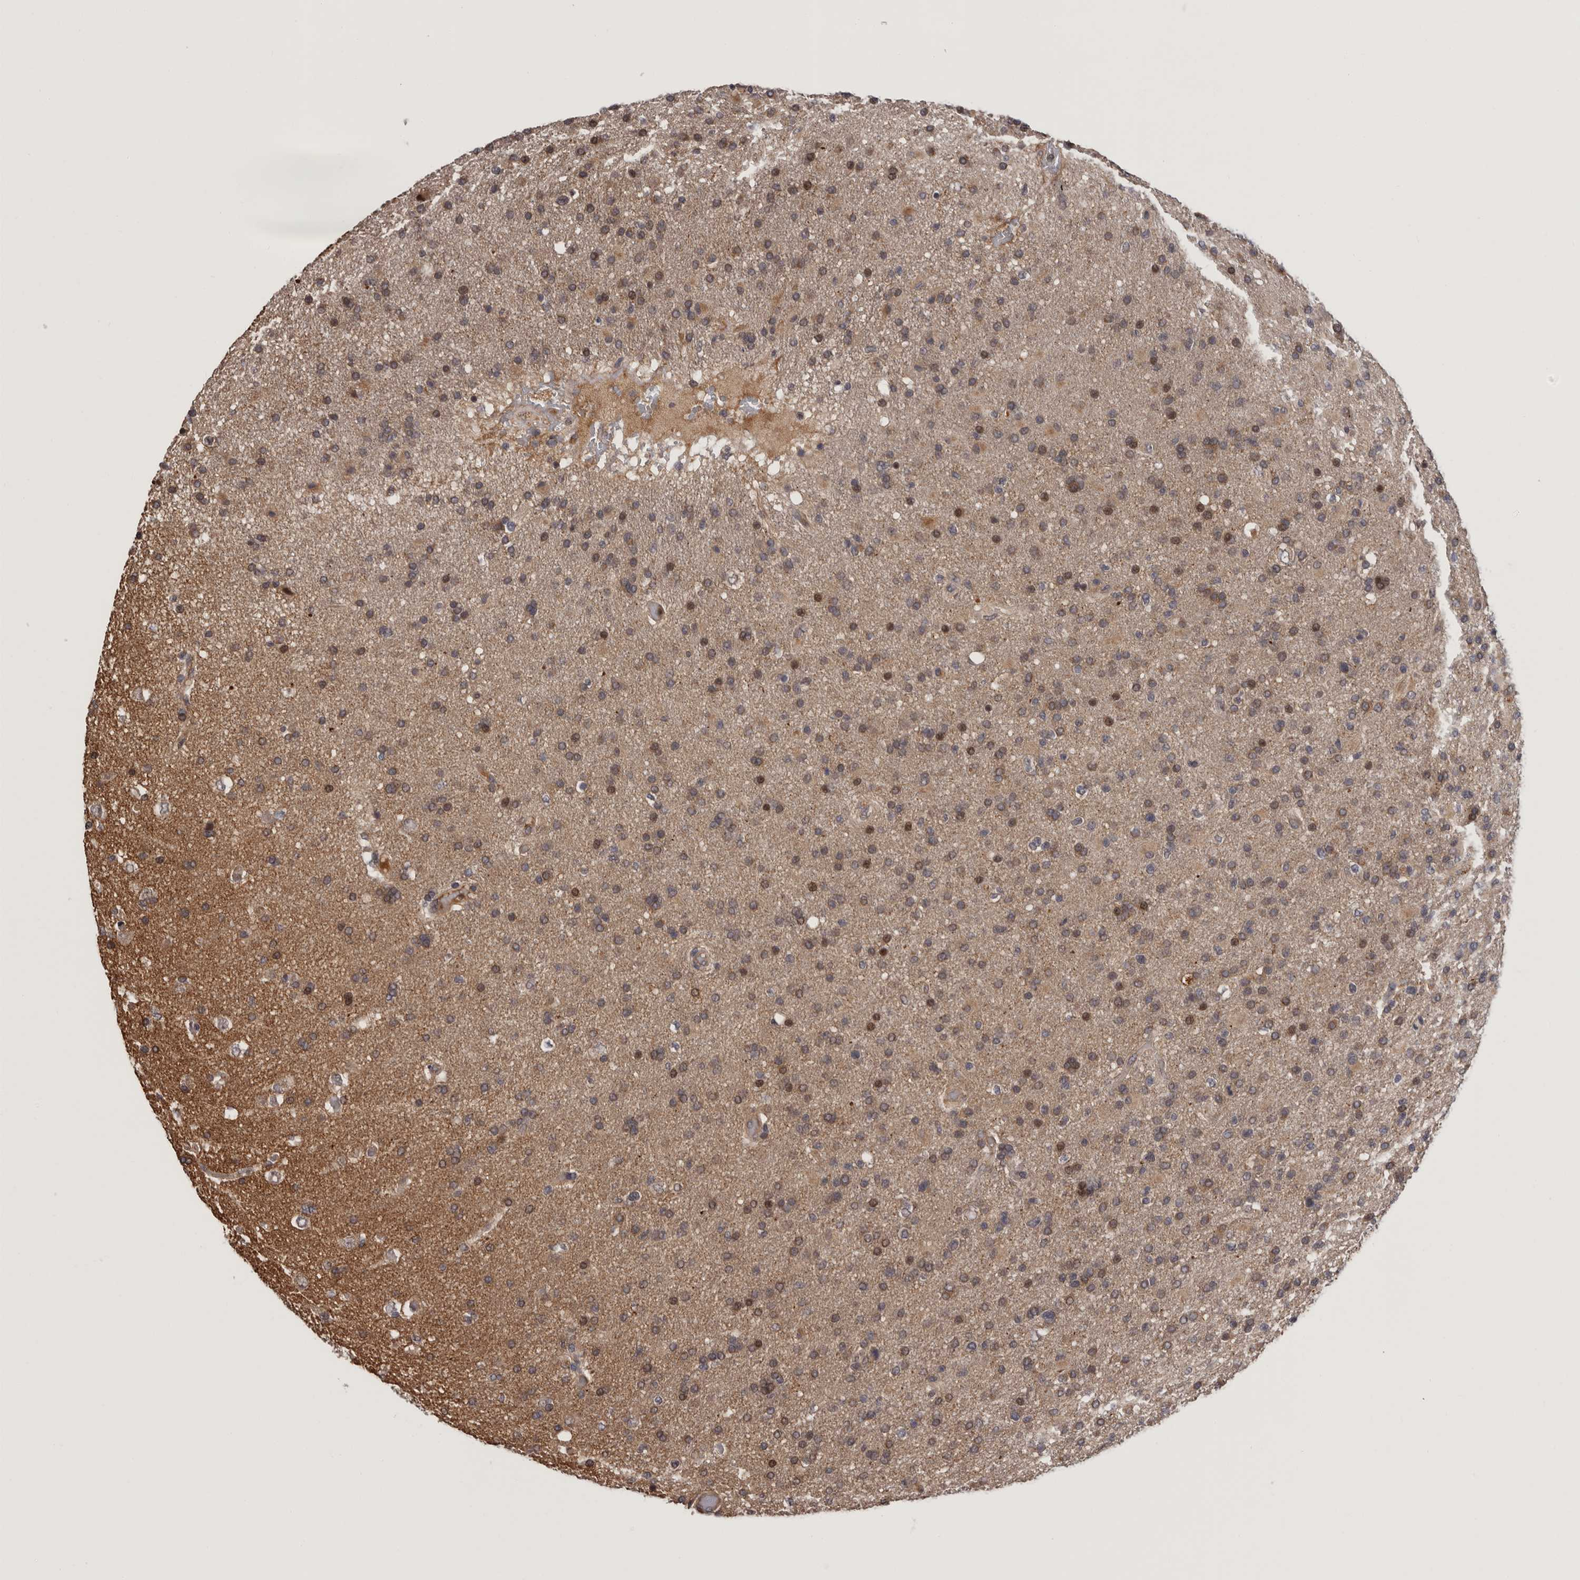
{"staining": {"intensity": "moderate", "quantity": "<25%", "location": "cytoplasmic/membranous,nuclear"}, "tissue": "glioma", "cell_type": "Tumor cells", "image_type": "cancer", "snomed": [{"axis": "morphology", "description": "Glioma, malignant, High grade"}, {"axis": "topography", "description": "Brain"}], "caption": "This is an image of immunohistochemistry (IHC) staining of glioma, which shows moderate positivity in the cytoplasmic/membranous and nuclear of tumor cells.", "gene": "MED8", "patient": {"sex": "male", "age": 72}}